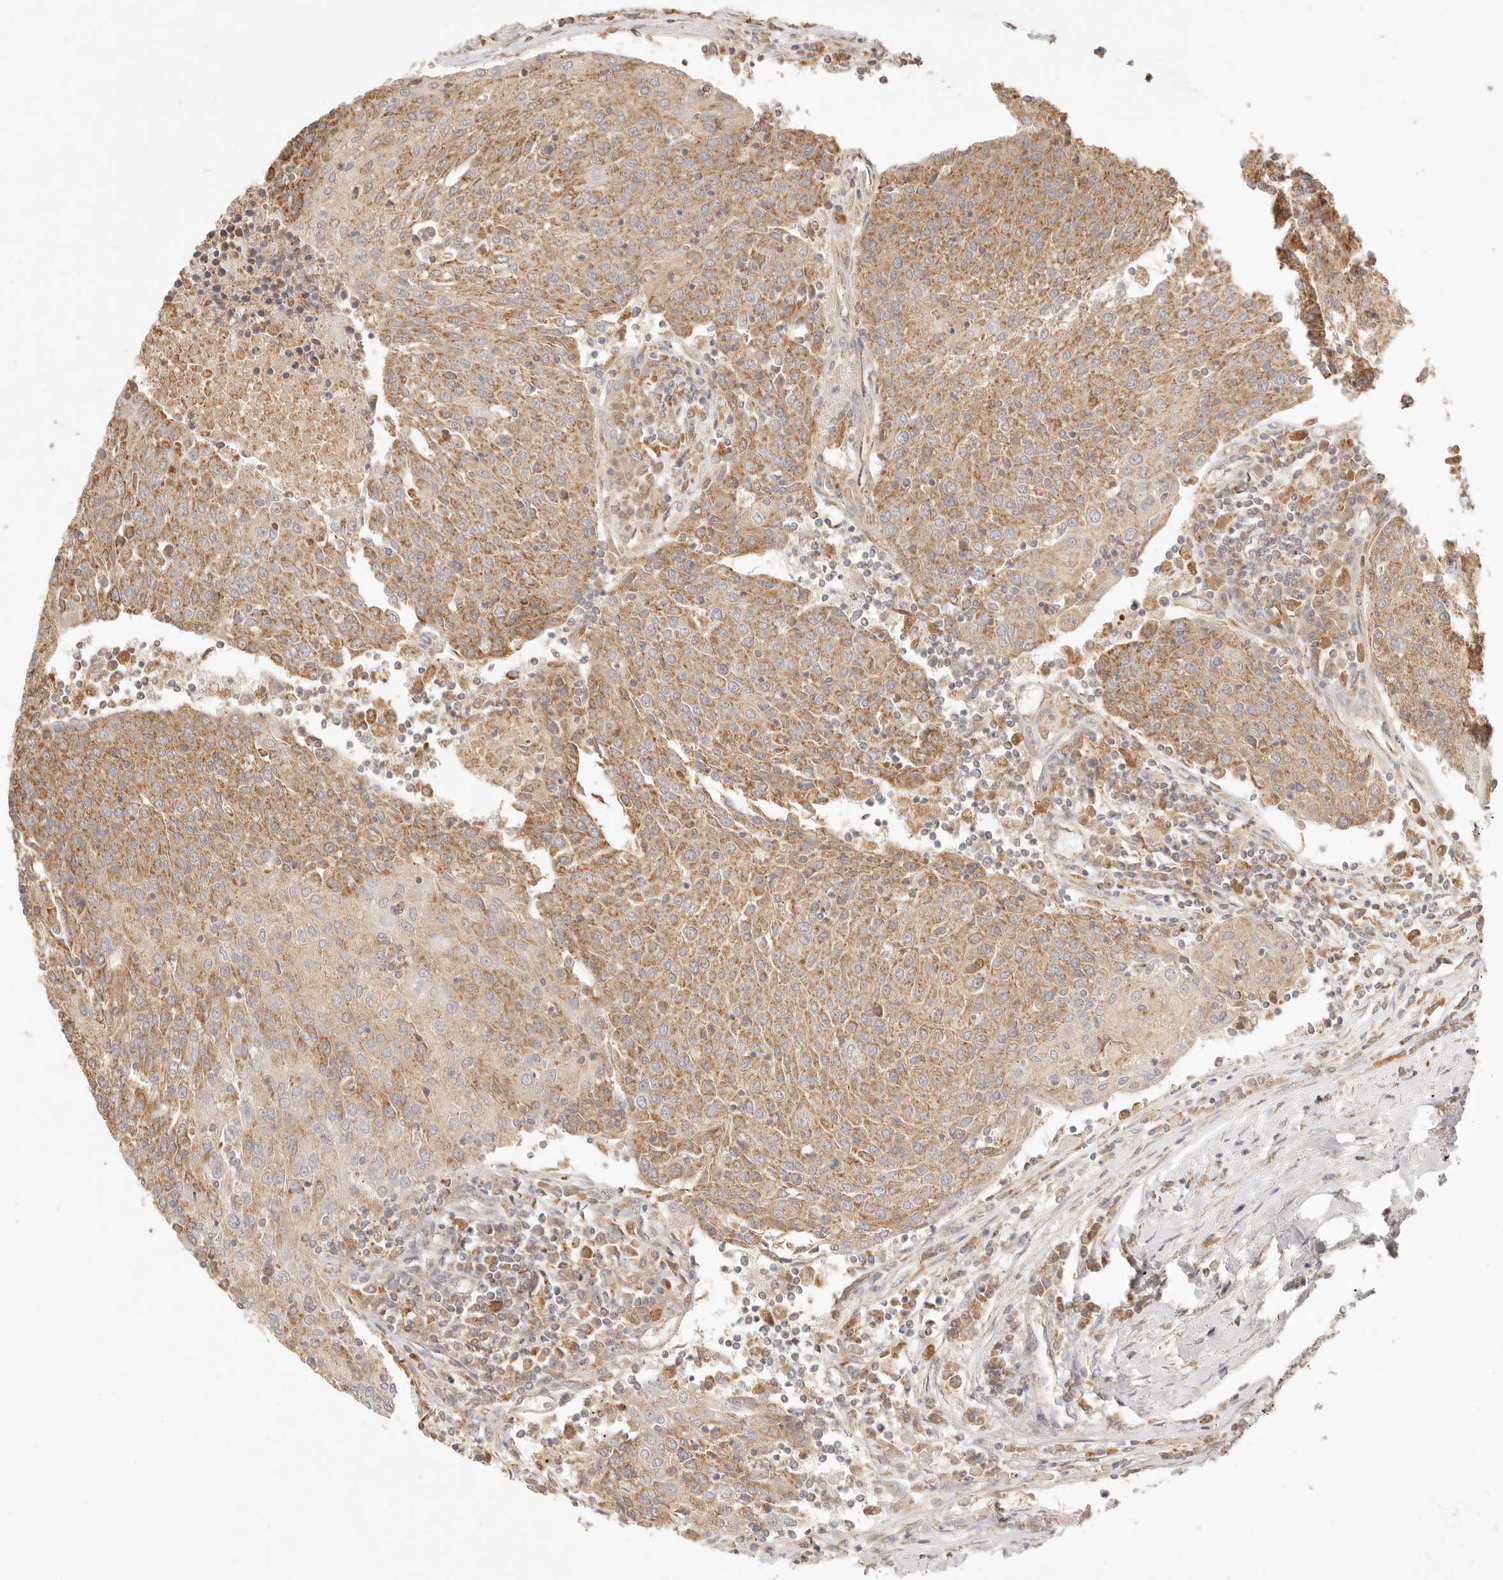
{"staining": {"intensity": "moderate", "quantity": ">75%", "location": "cytoplasmic/membranous"}, "tissue": "urothelial cancer", "cell_type": "Tumor cells", "image_type": "cancer", "snomed": [{"axis": "morphology", "description": "Urothelial carcinoma, High grade"}, {"axis": "topography", "description": "Urinary bladder"}], "caption": "This histopathology image exhibits IHC staining of human high-grade urothelial carcinoma, with medium moderate cytoplasmic/membranous expression in about >75% of tumor cells.", "gene": "CPLANE2", "patient": {"sex": "female", "age": 85}}